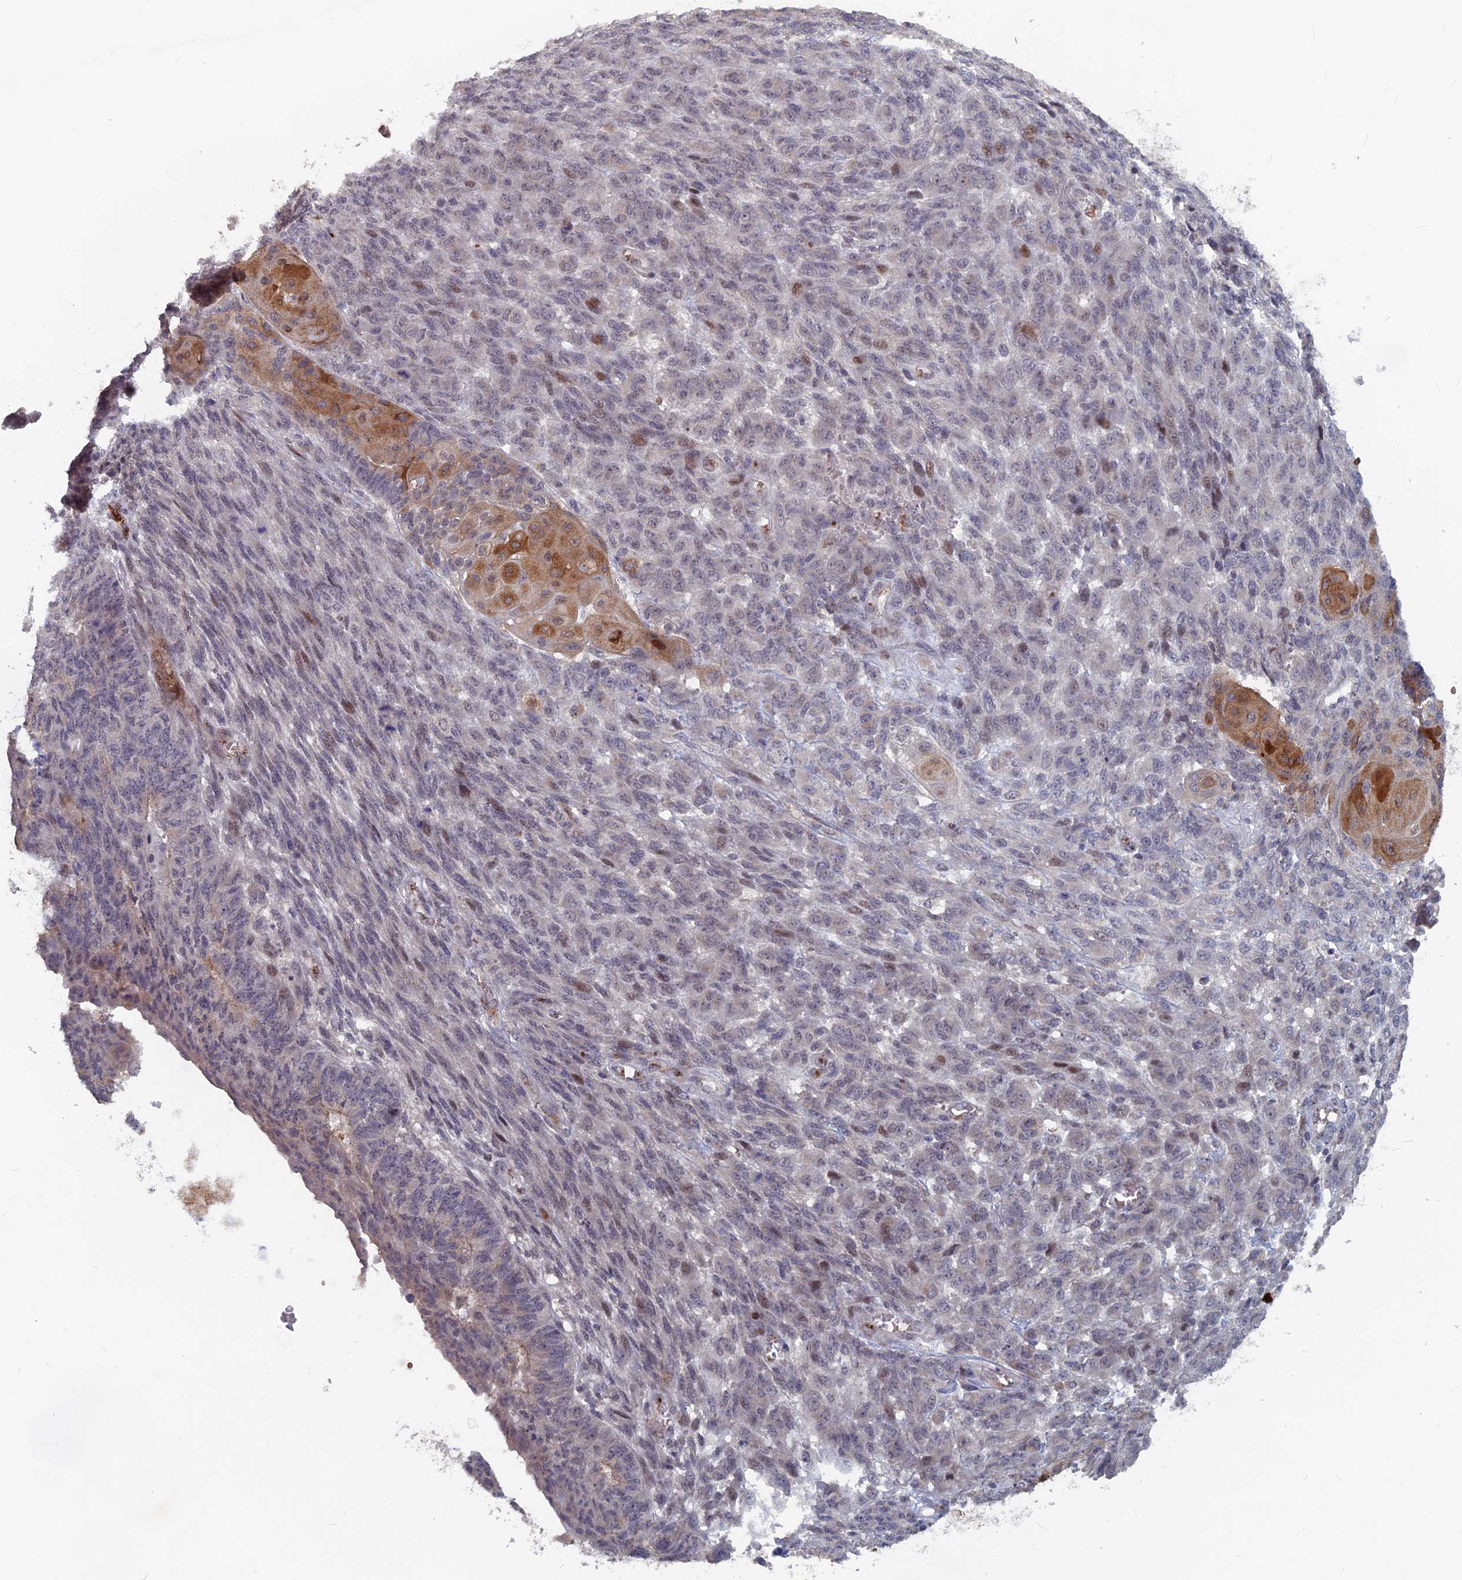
{"staining": {"intensity": "moderate", "quantity": "<25%", "location": "cytoplasmic/membranous,nuclear"}, "tissue": "endometrial cancer", "cell_type": "Tumor cells", "image_type": "cancer", "snomed": [{"axis": "morphology", "description": "Adenocarcinoma, NOS"}, {"axis": "topography", "description": "Endometrium"}], "caption": "Immunohistochemical staining of human endometrial adenocarcinoma shows low levels of moderate cytoplasmic/membranous and nuclear protein positivity in about <25% of tumor cells.", "gene": "SH3D21", "patient": {"sex": "female", "age": 32}}